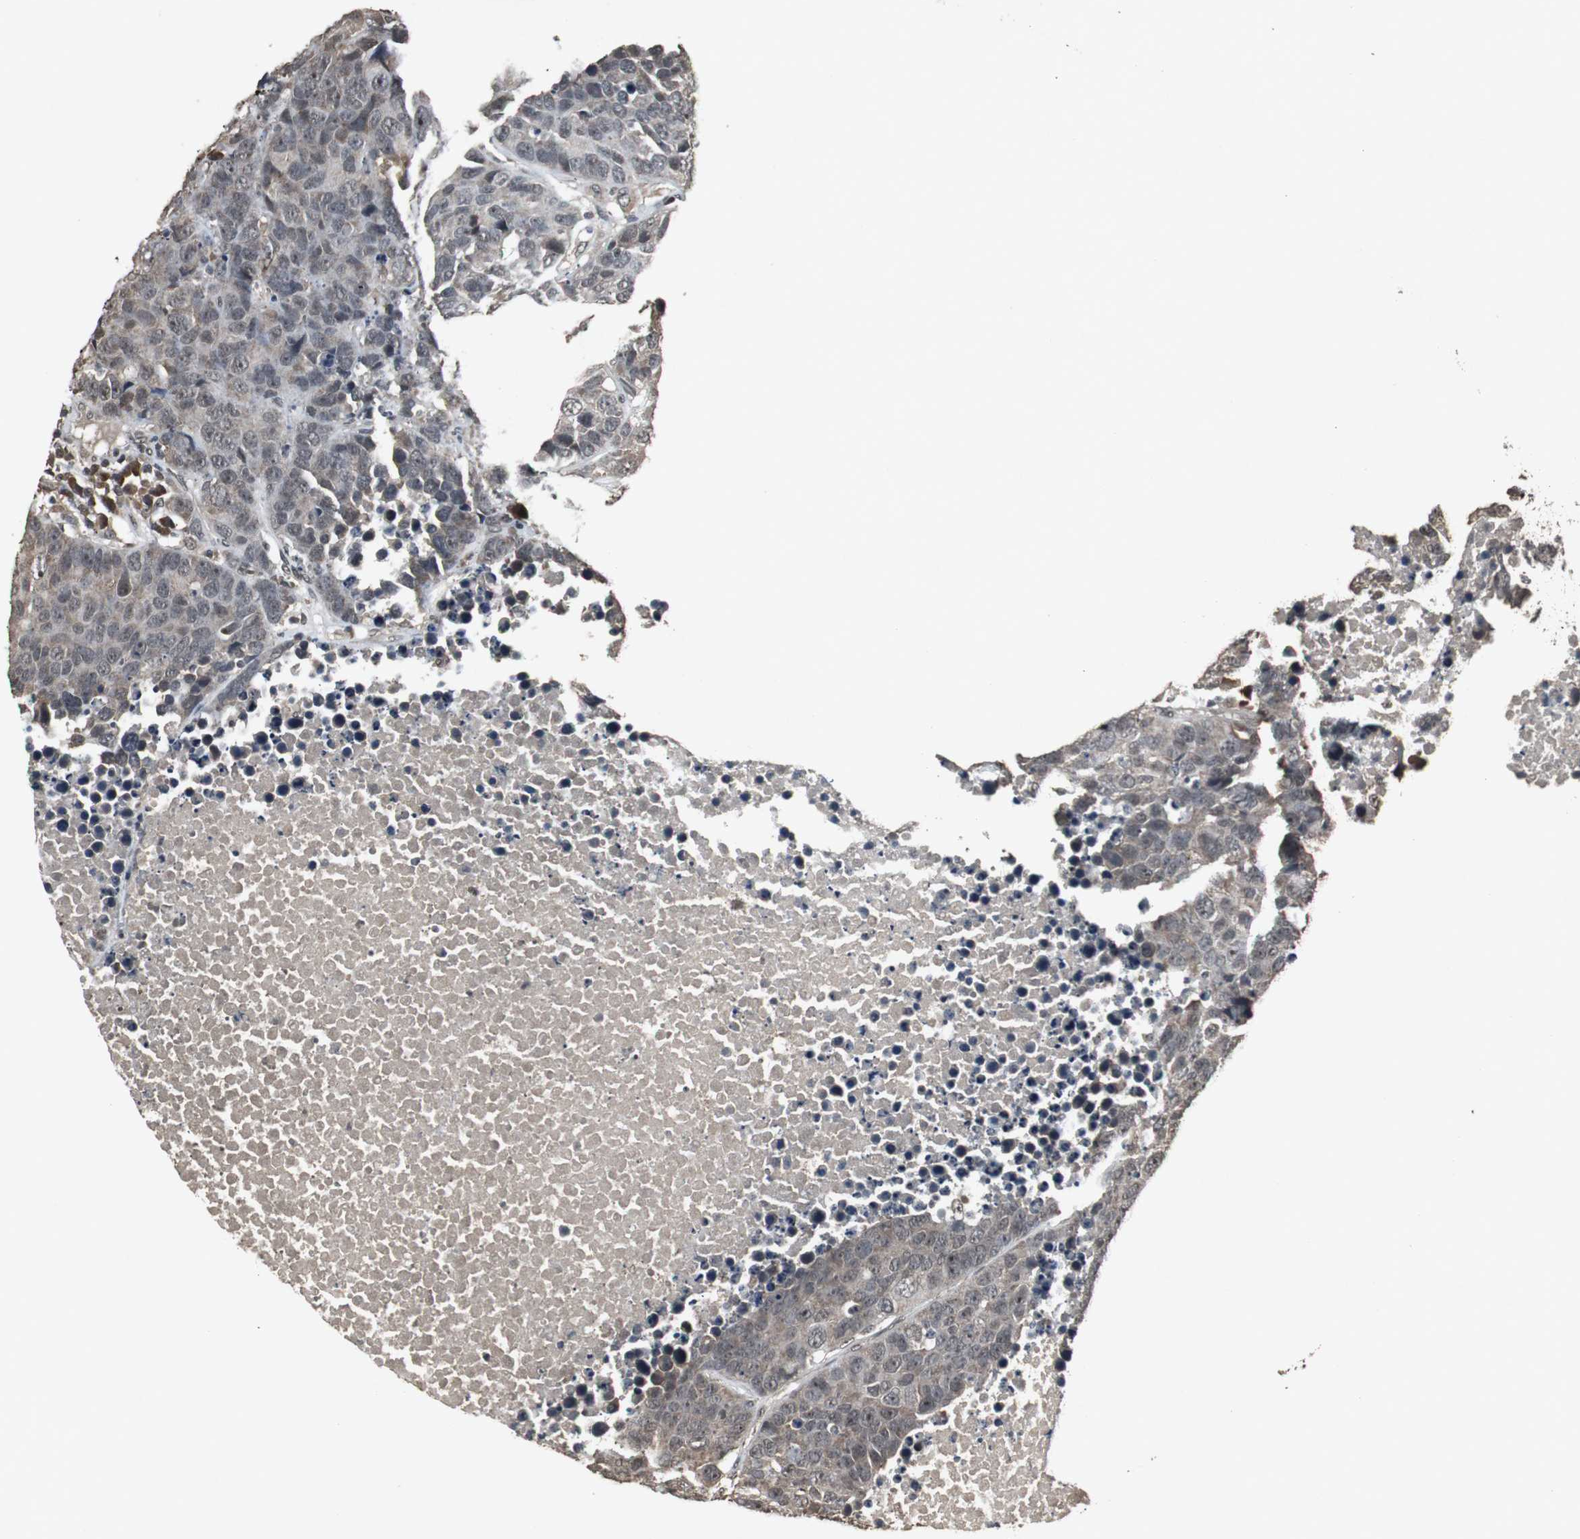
{"staining": {"intensity": "weak", "quantity": "25%-75%", "location": "cytoplasmic/membranous,nuclear"}, "tissue": "carcinoid", "cell_type": "Tumor cells", "image_type": "cancer", "snomed": [{"axis": "morphology", "description": "Carcinoid, malignant, NOS"}, {"axis": "topography", "description": "Lung"}], "caption": "High-magnification brightfield microscopy of carcinoid stained with DAB (3,3'-diaminobenzidine) (brown) and counterstained with hematoxylin (blue). tumor cells exhibit weak cytoplasmic/membranous and nuclear expression is identified in about25%-75% of cells. (DAB (3,3'-diaminobenzidine) = brown stain, brightfield microscopy at high magnification).", "gene": "EMX1", "patient": {"sex": "male", "age": 60}}